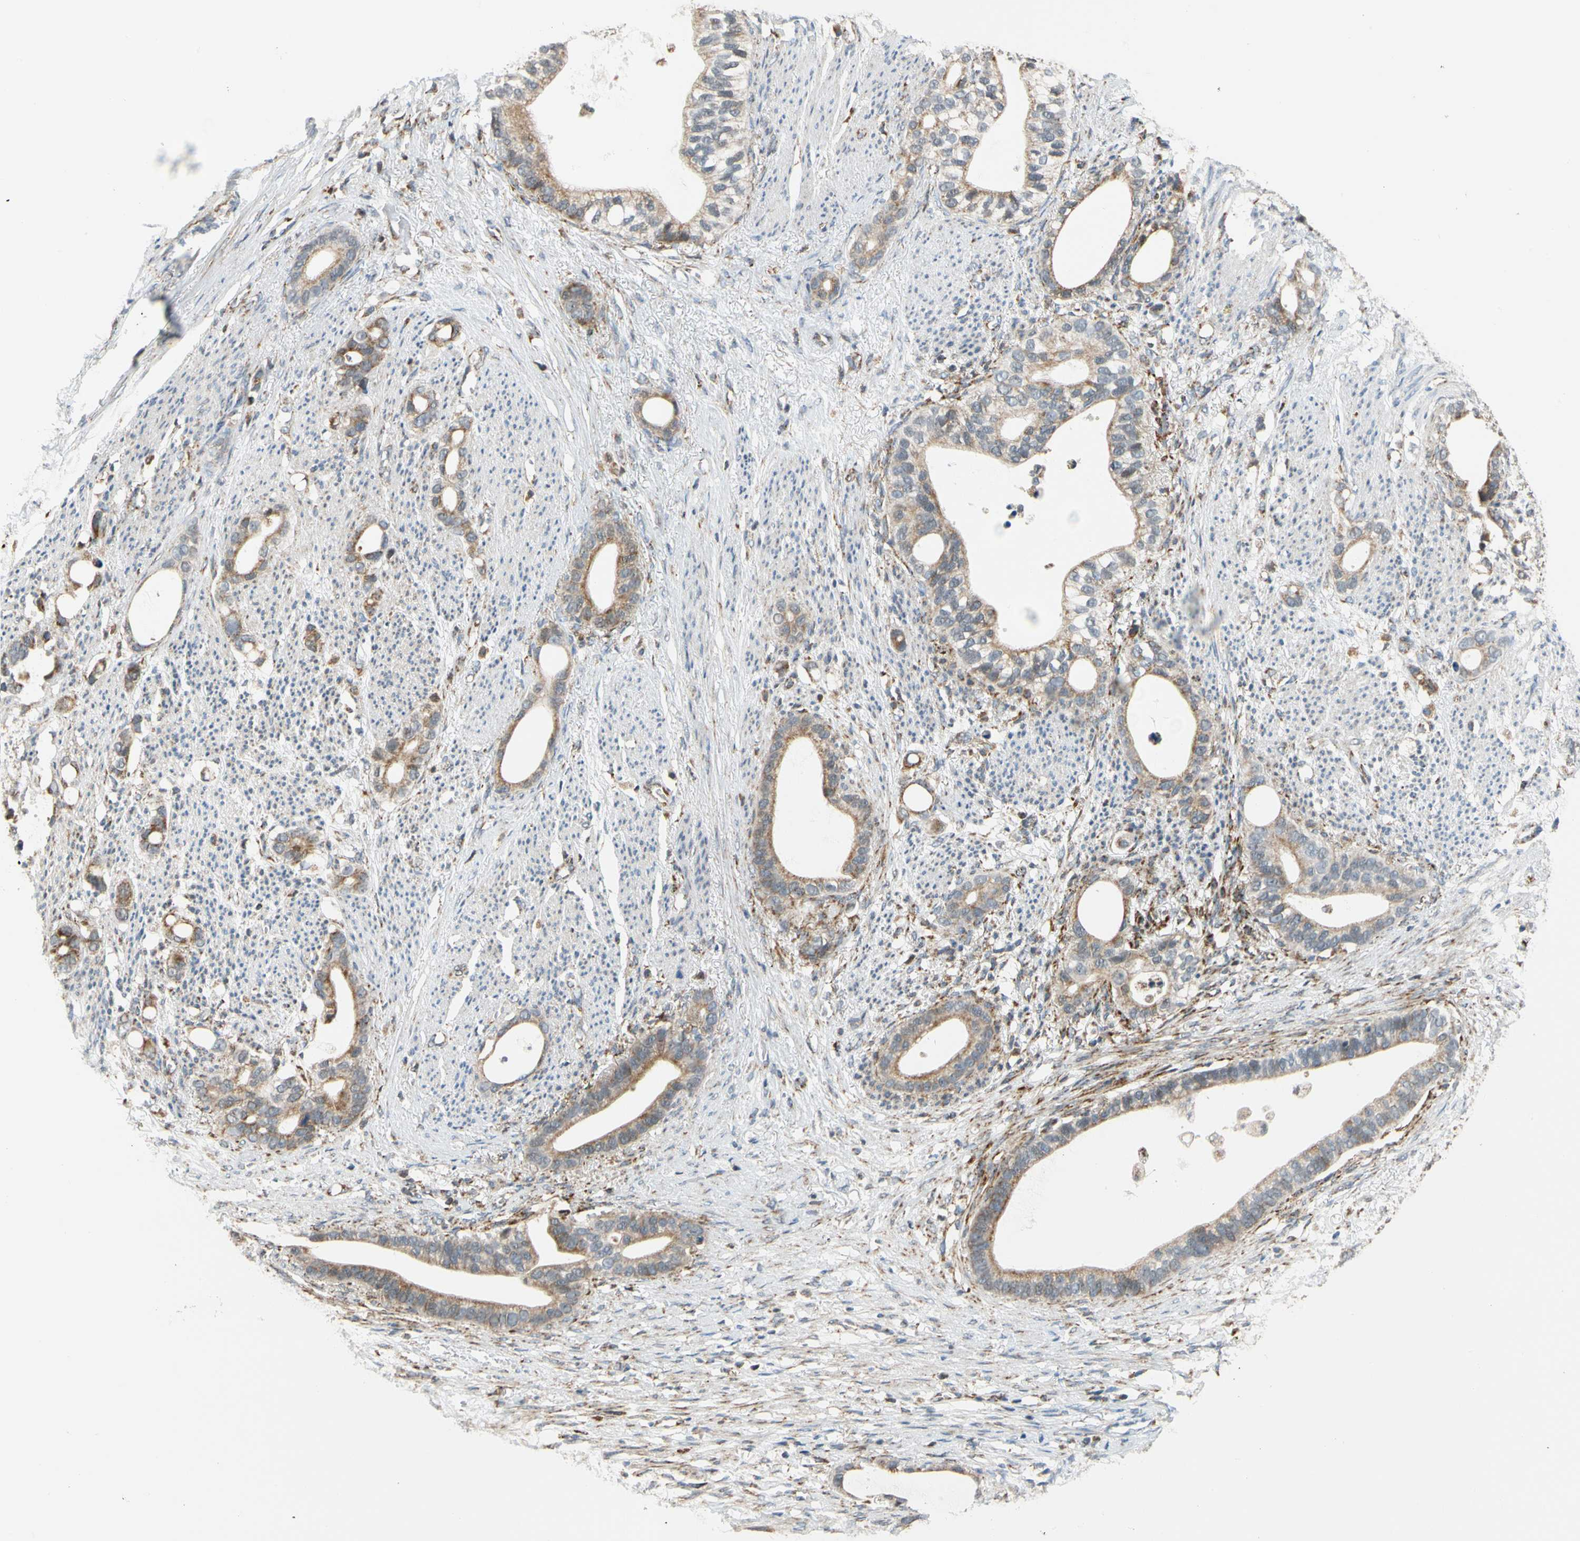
{"staining": {"intensity": "weak", "quantity": ">75%", "location": "cytoplasmic/membranous"}, "tissue": "stomach cancer", "cell_type": "Tumor cells", "image_type": "cancer", "snomed": [{"axis": "morphology", "description": "Adenocarcinoma, NOS"}, {"axis": "topography", "description": "Stomach"}], "caption": "Brown immunohistochemical staining in human stomach adenocarcinoma reveals weak cytoplasmic/membranous staining in approximately >75% of tumor cells.", "gene": "SFXN3", "patient": {"sex": "female", "age": 75}}